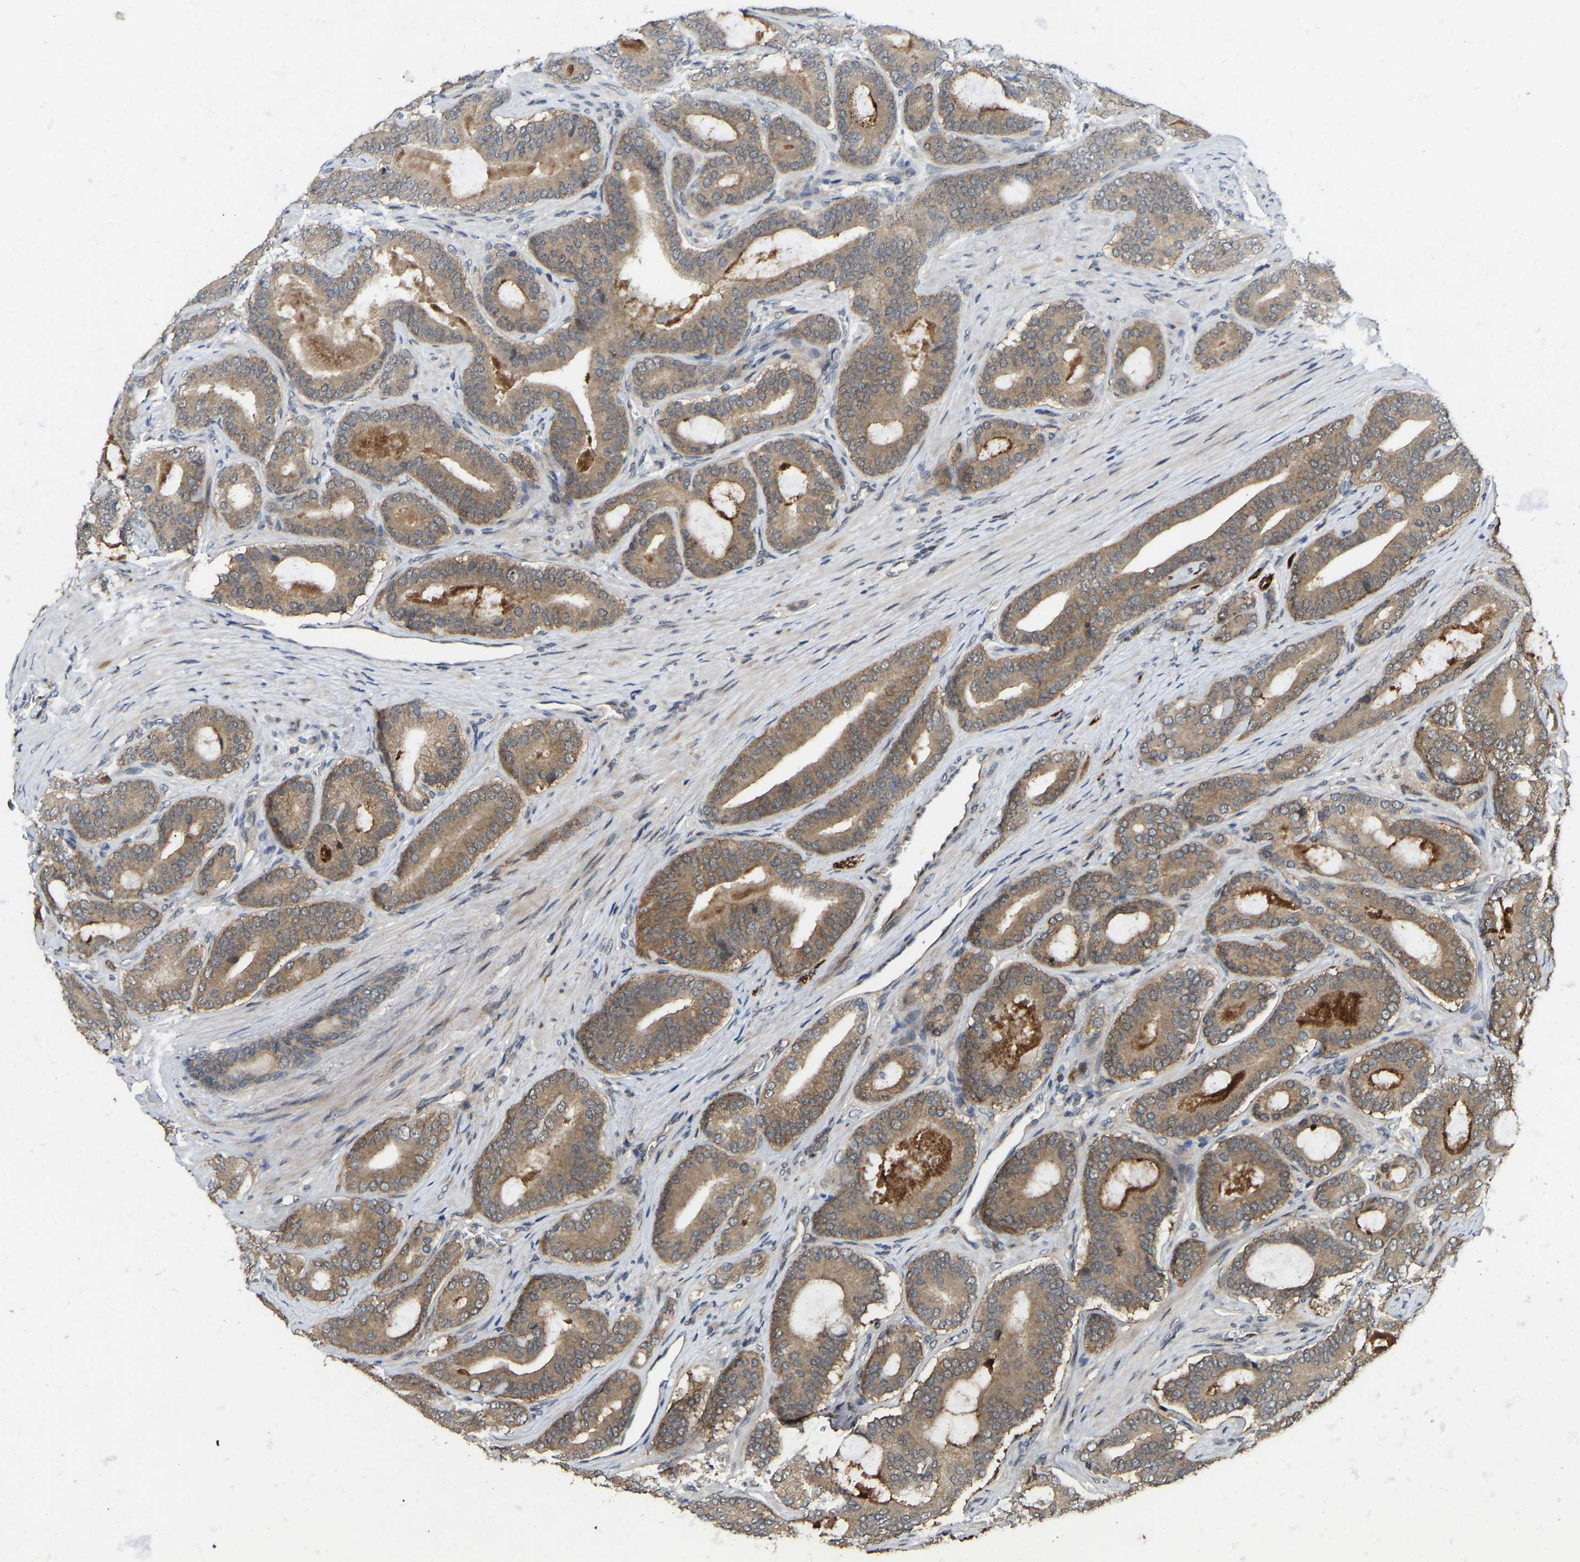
{"staining": {"intensity": "moderate", "quantity": ">75%", "location": "cytoplasmic/membranous"}, "tissue": "prostate cancer", "cell_type": "Tumor cells", "image_type": "cancer", "snomed": [{"axis": "morphology", "description": "Adenocarcinoma, High grade"}, {"axis": "topography", "description": "Prostate"}], "caption": "This micrograph shows immunohistochemistry (IHC) staining of prostate cancer, with medium moderate cytoplasmic/membranous staining in about >75% of tumor cells.", "gene": "NDRG3", "patient": {"sex": "male", "age": 60}}